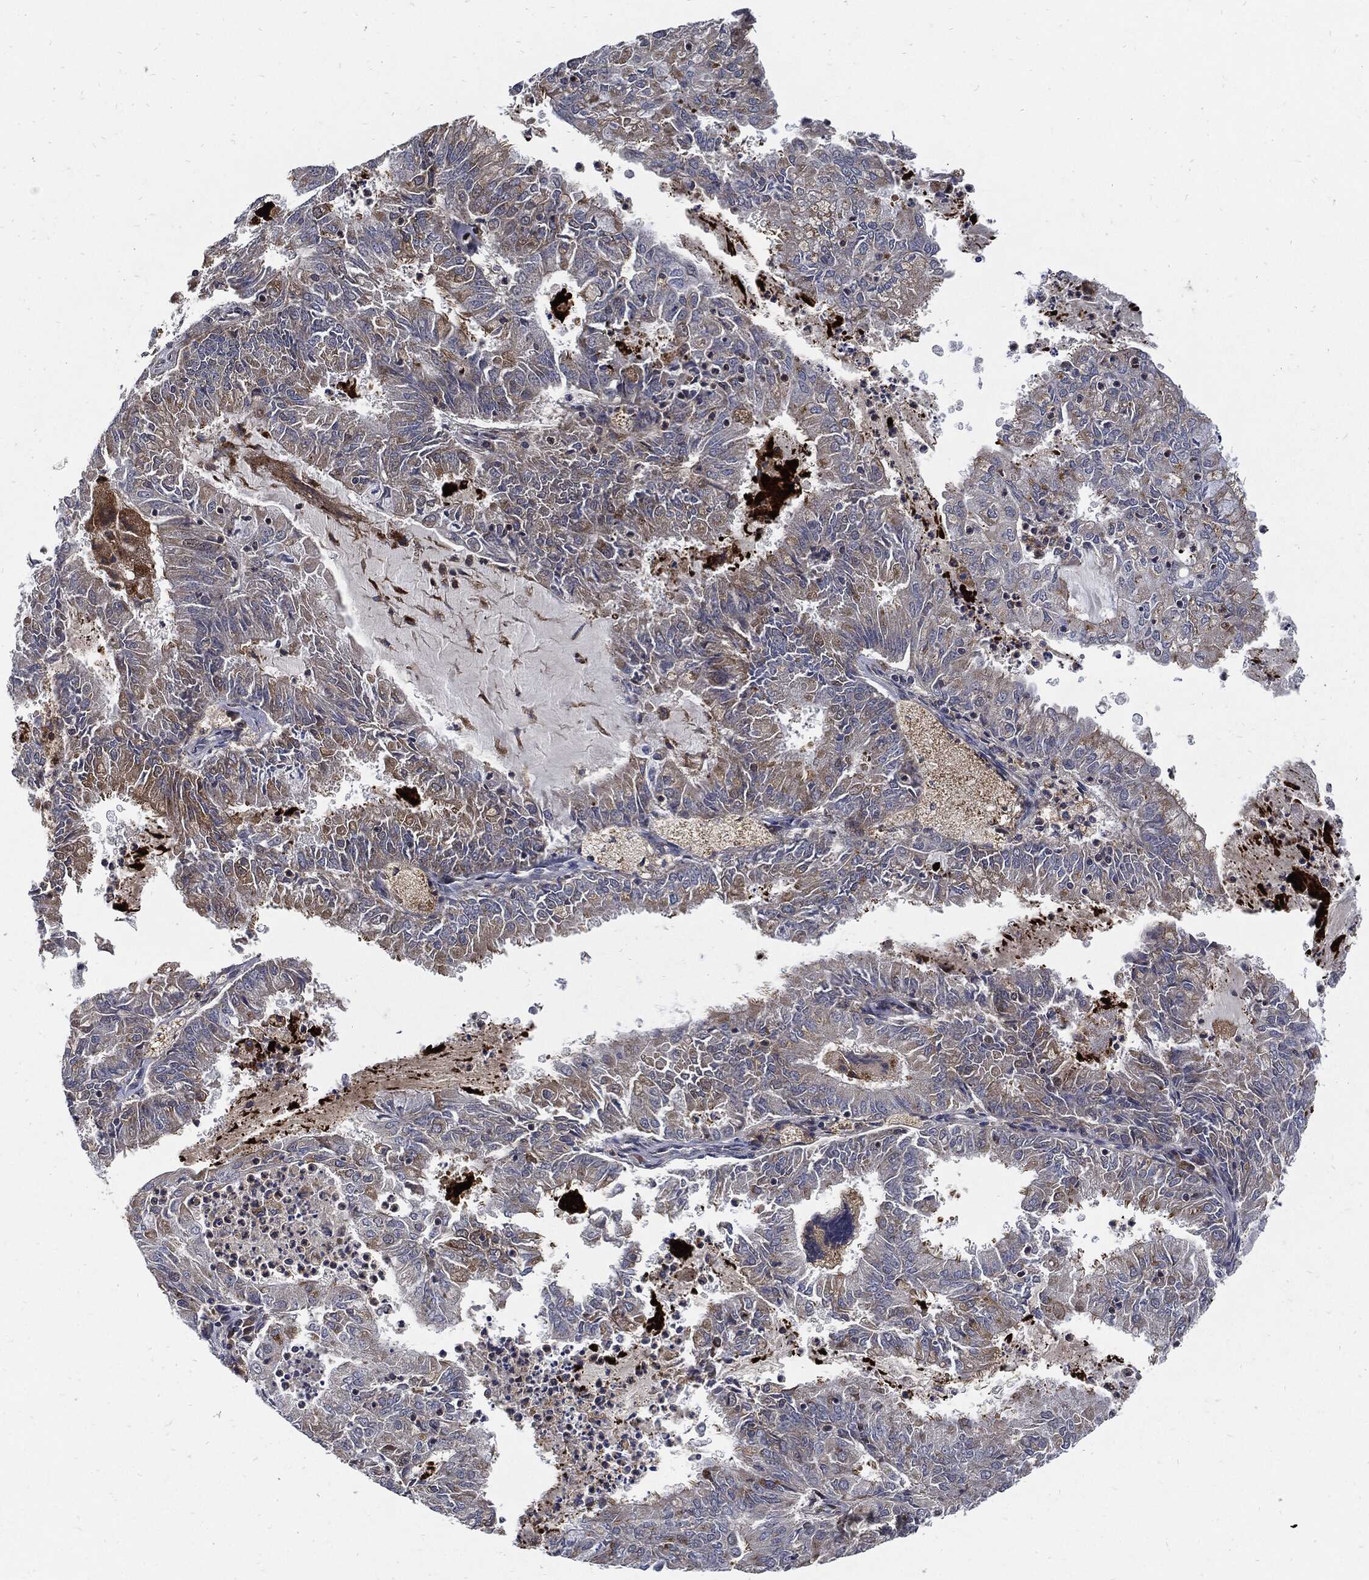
{"staining": {"intensity": "weak", "quantity": "25%-75%", "location": "cytoplasmic/membranous"}, "tissue": "endometrial cancer", "cell_type": "Tumor cells", "image_type": "cancer", "snomed": [{"axis": "morphology", "description": "Adenocarcinoma, NOS"}, {"axis": "topography", "description": "Endometrium"}], "caption": "Protein expression analysis of endometrial adenocarcinoma demonstrates weak cytoplasmic/membranous expression in approximately 25%-75% of tumor cells. (DAB (3,3'-diaminobenzidine) = brown stain, brightfield microscopy at high magnification).", "gene": "SLC31A2", "patient": {"sex": "female", "age": 57}}